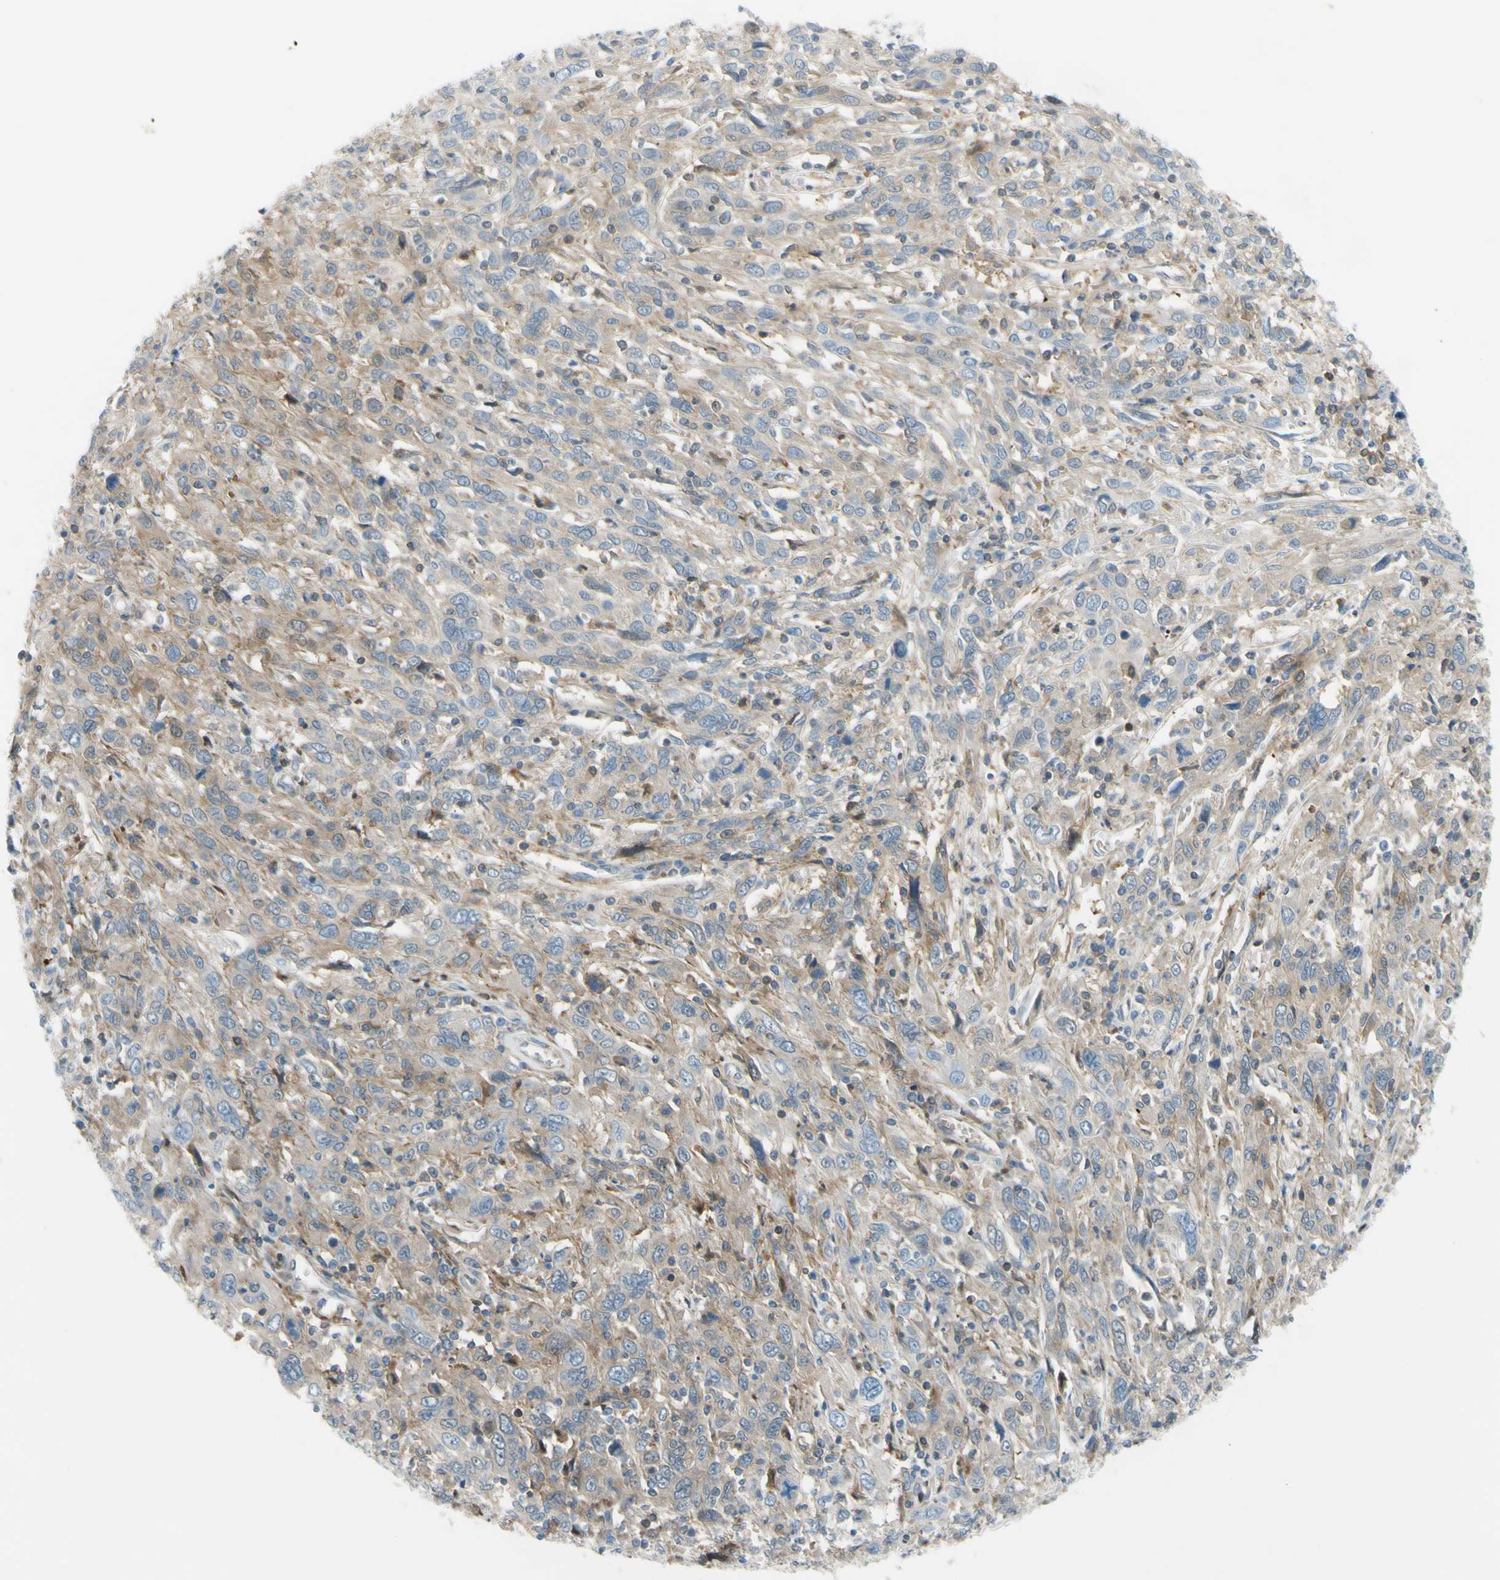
{"staining": {"intensity": "moderate", "quantity": "25%-75%", "location": "cytoplasmic/membranous"}, "tissue": "cervical cancer", "cell_type": "Tumor cells", "image_type": "cancer", "snomed": [{"axis": "morphology", "description": "Squamous cell carcinoma, NOS"}, {"axis": "topography", "description": "Cervix"}], "caption": "Tumor cells exhibit moderate cytoplasmic/membranous staining in approximately 25%-75% of cells in cervical cancer (squamous cell carcinoma).", "gene": "PAK2", "patient": {"sex": "female", "age": 46}}